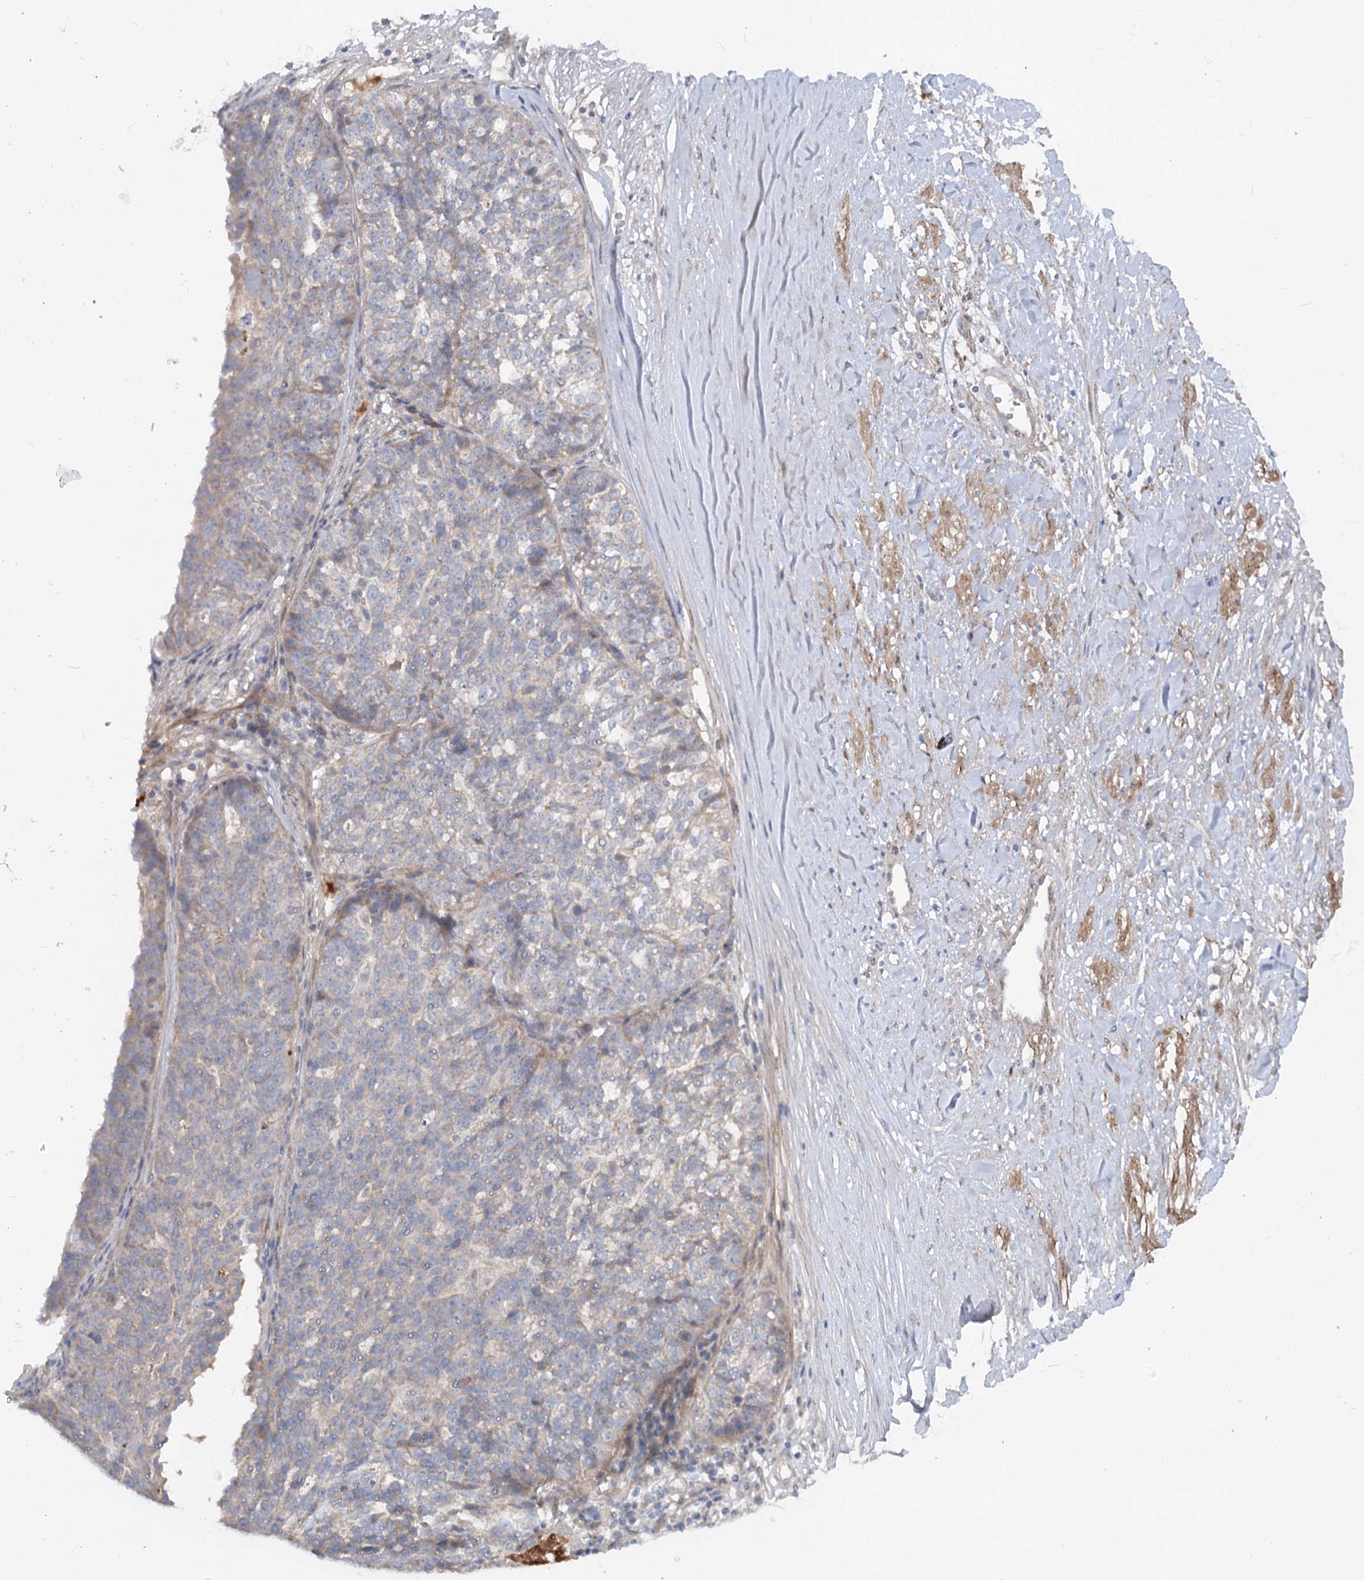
{"staining": {"intensity": "moderate", "quantity": "<25%", "location": "cytoplasmic/membranous"}, "tissue": "ovarian cancer", "cell_type": "Tumor cells", "image_type": "cancer", "snomed": [{"axis": "morphology", "description": "Cystadenocarcinoma, serous, NOS"}, {"axis": "topography", "description": "Ovary"}], "caption": "IHC image of neoplastic tissue: human ovarian cancer stained using immunohistochemistry shows low levels of moderate protein expression localized specifically in the cytoplasmic/membranous of tumor cells, appearing as a cytoplasmic/membranous brown color.", "gene": "FGF19", "patient": {"sex": "female", "age": 59}}